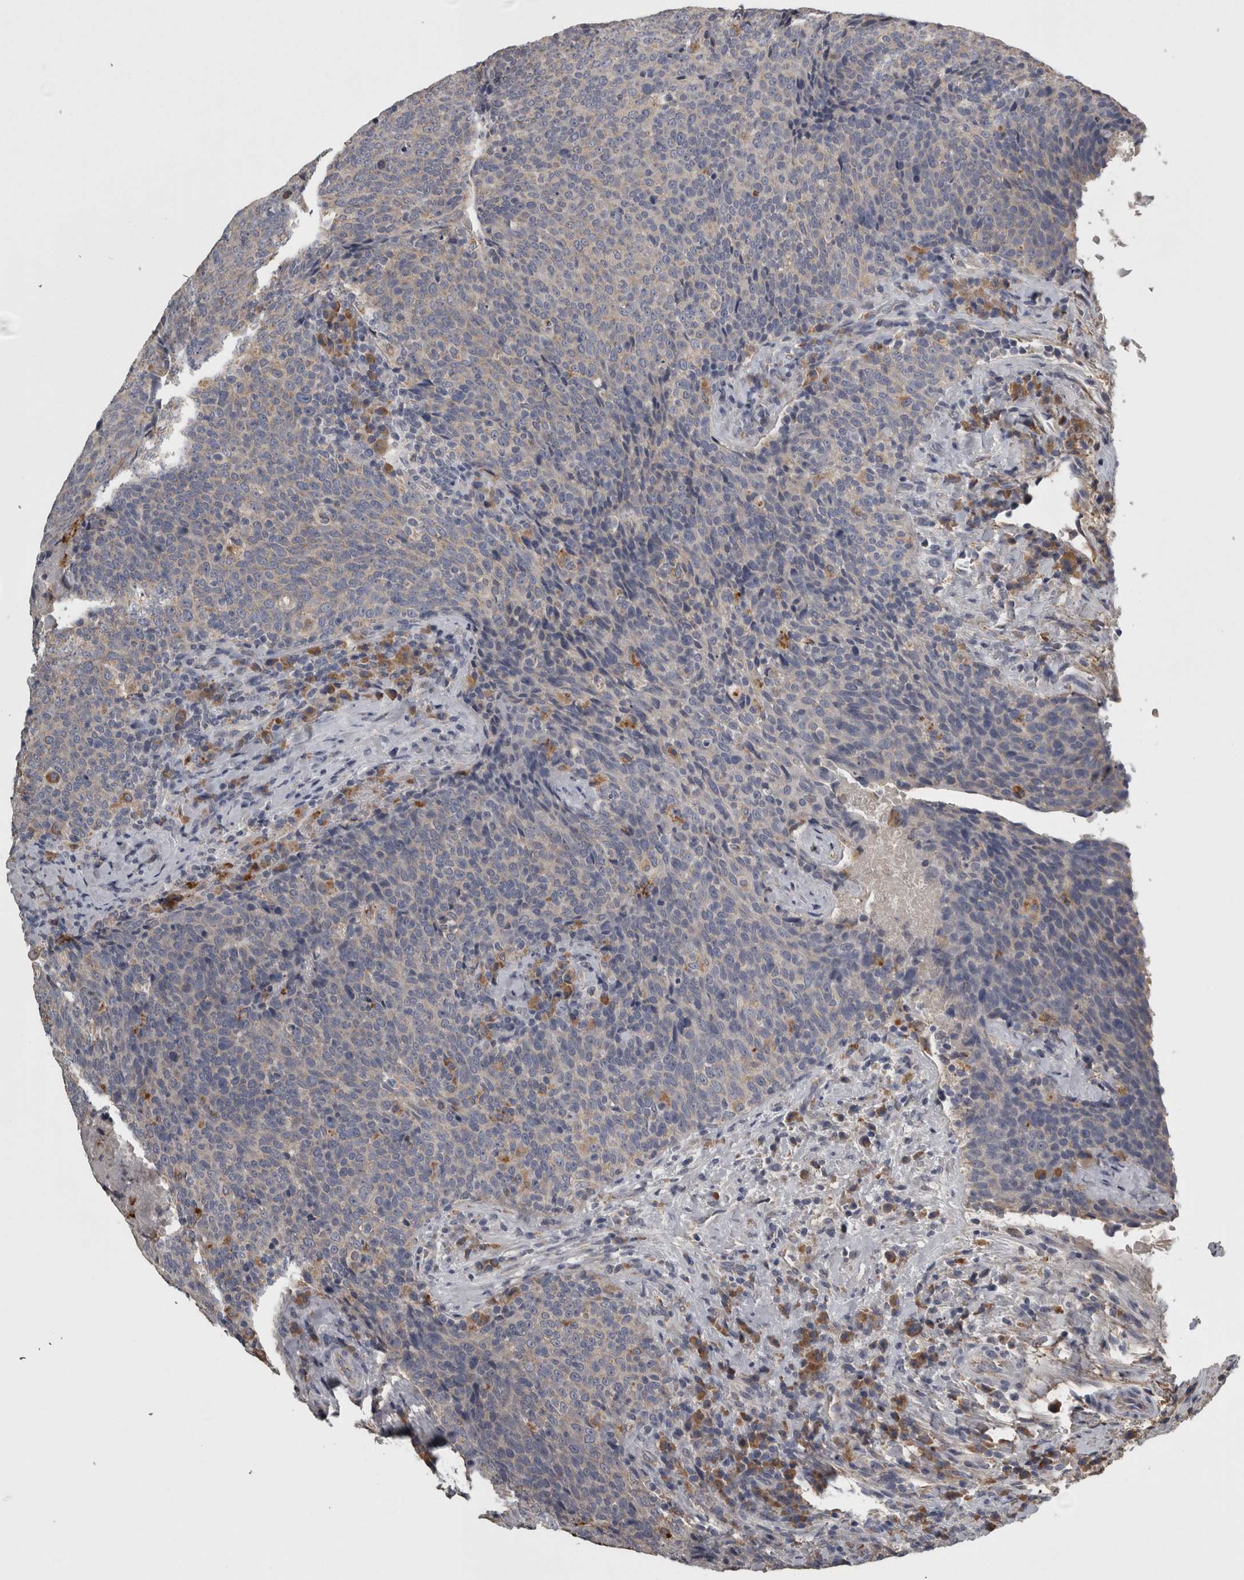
{"staining": {"intensity": "weak", "quantity": "<25%", "location": "cytoplasmic/membranous"}, "tissue": "head and neck cancer", "cell_type": "Tumor cells", "image_type": "cancer", "snomed": [{"axis": "morphology", "description": "Squamous cell carcinoma, NOS"}, {"axis": "morphology", "description": "Squamous cell carcinoma, metastatic, NOS"}, {"axis": "topography", "description": "Lymph node"}, {"axis": "topography", "description": "Head-Neck"}], "caption": "Tumor cells show no significant expression in head and neck metastatic squamous cell carcinoma.", "gene": "FRK", "patient": {"sex": "male", "age": 62}}